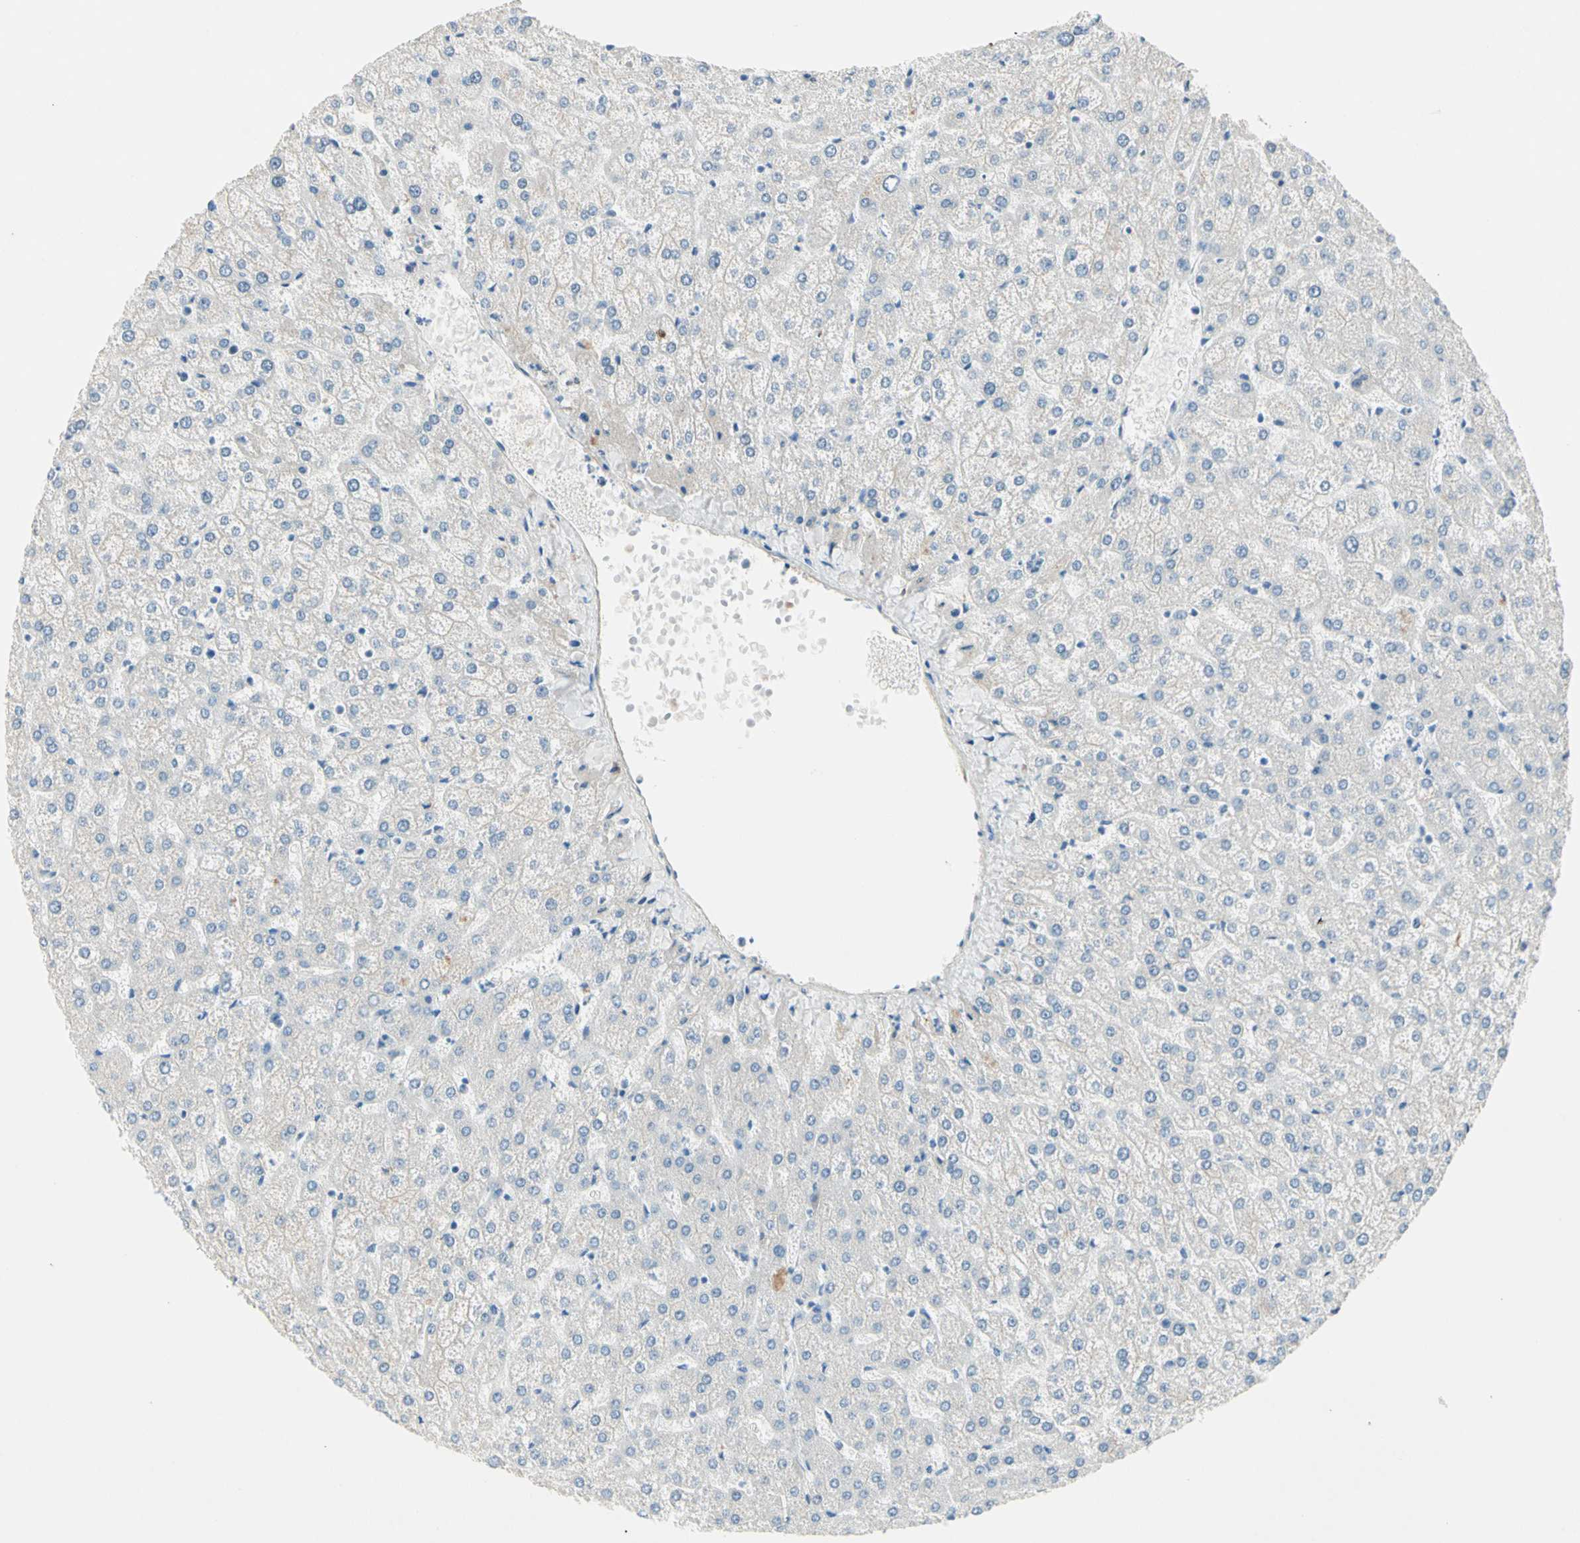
{"staining": {"intensity": "negative", "quantity": "none", "location": "none"}, "tissue": "liver", "cell_type": "Cholangiocytes", "image_type": "normal", "snomed": [{"axis": "morphology", "description": "Normal tissue, NOS"}, {"axis": "topography", "description": "Liver"}], "caption": "High power microscopy histopathology image of an immunohistochemistry (IHC) histopathology image of normal liver, revealing no significant positivity in cholangiocytes.", "gene": "SERPIND1", "patient": {"sex": "female", "age": 32}}